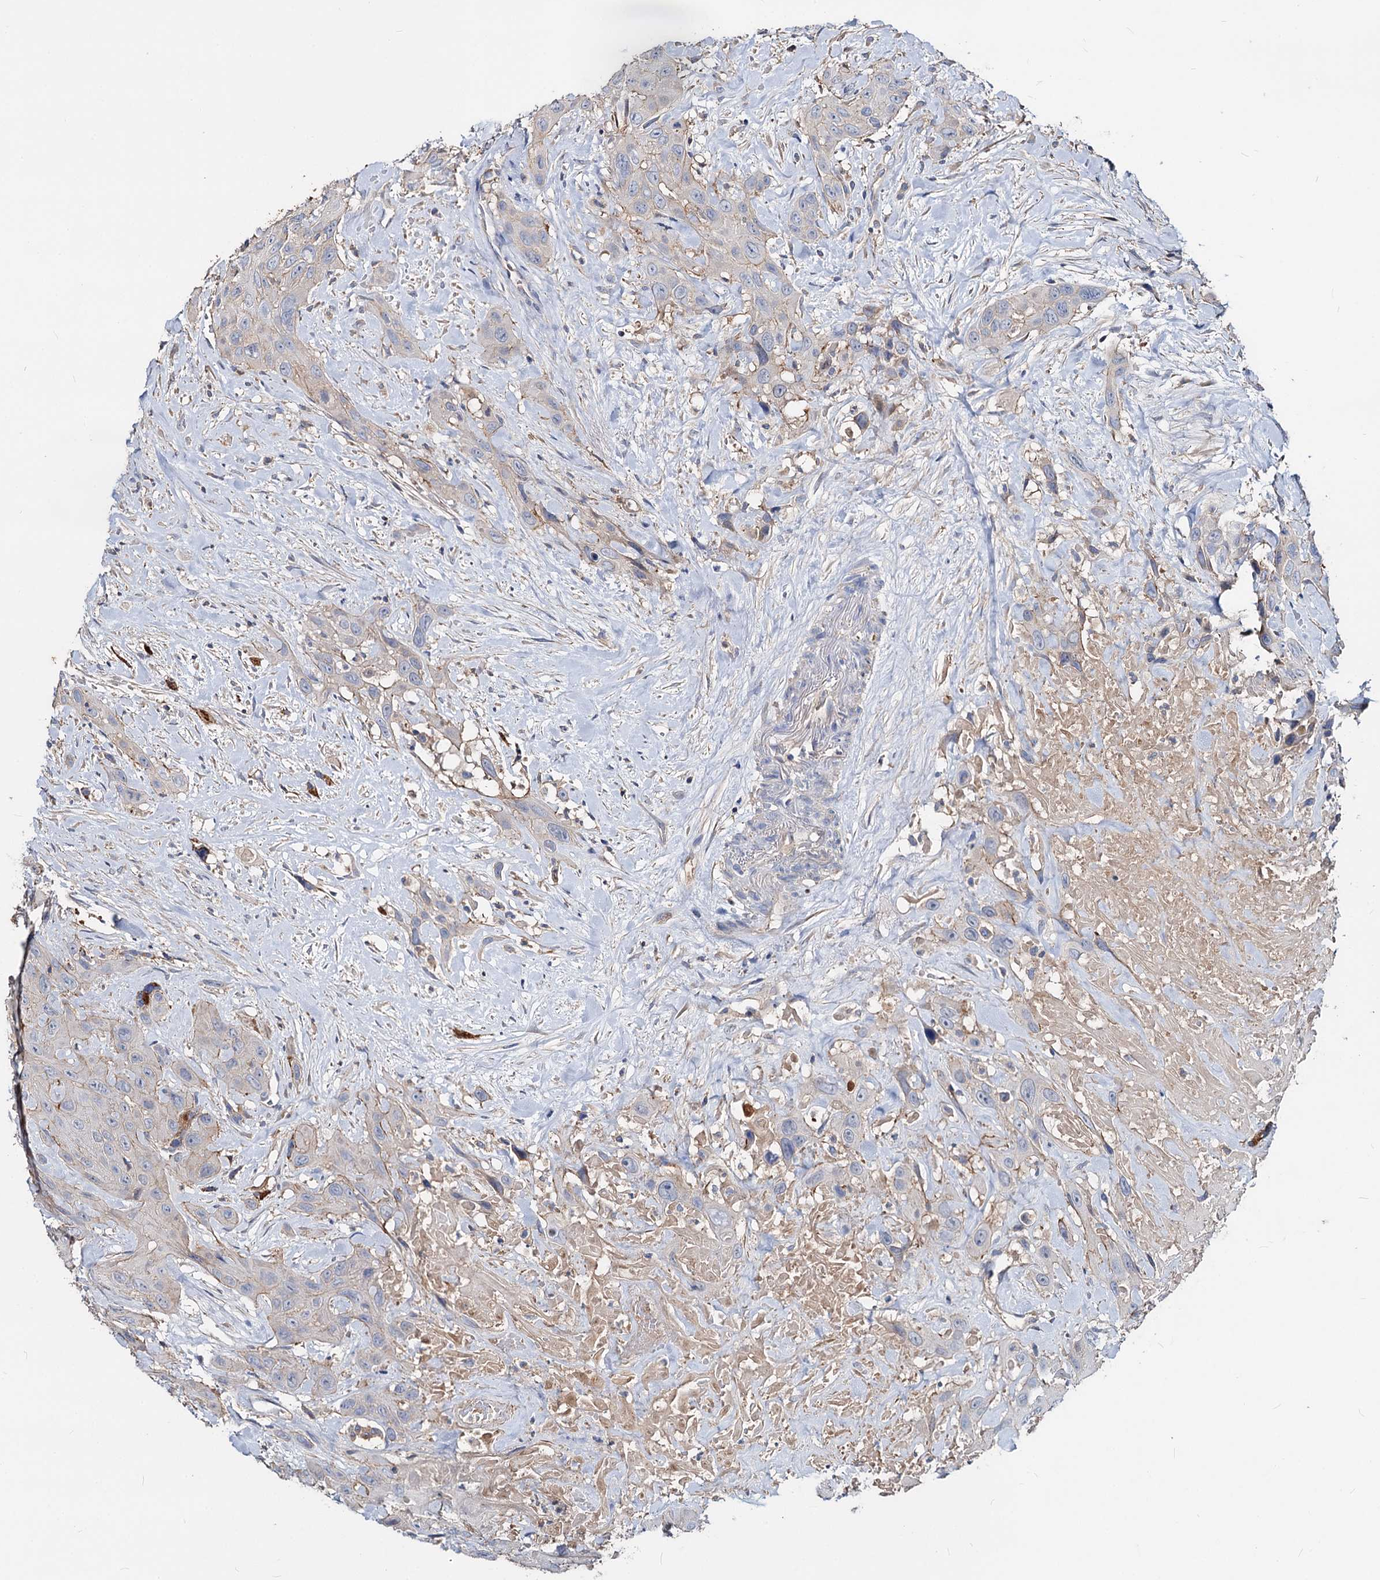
{"staining": {"intensity": "weak", "quantity": "<25%", "location": "cytoplasmic/membranous"}, "tissue": "head and neck cancer", "cell_type": "Tumor cells", "image_type": "cancer", "snomed": [{"axis": "morphology", "description": "Squamous cell carcinoma, NOS"}, {"axis": "topography", "description": "Head-Neck"}], "caption": "A photomicrograph of head and neck squamous cell carcinoma stained for a protein reveals no brown staining in tumor cells.", "gene": "ACY3", "patient": {"sex": "male", "age": 81}}